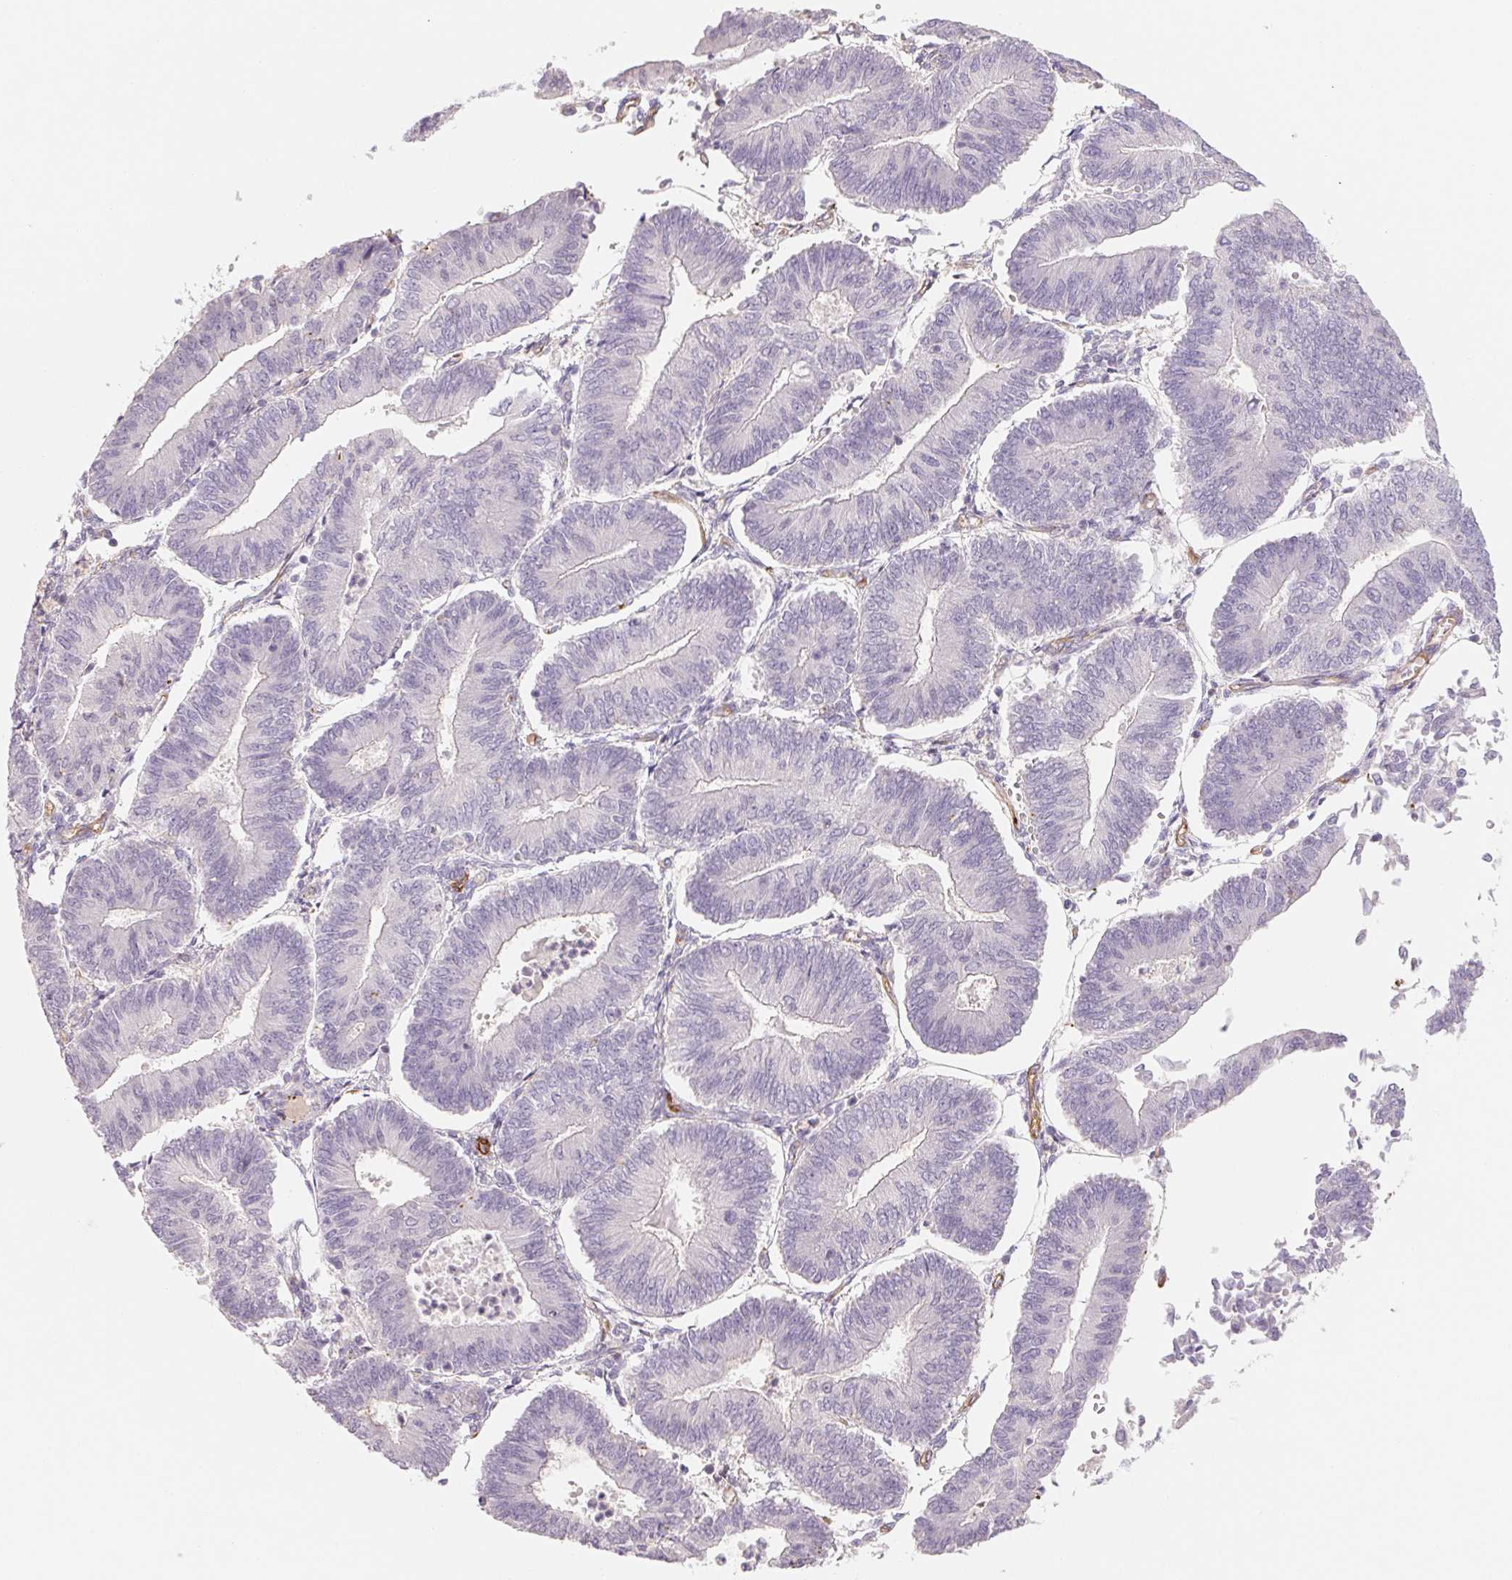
{"staining": {"intensity": "negative", "quantity": "none", "location": "none"}, "tissue": "endometrial cancer", "cell_type": "Tumor cells", "image_type": "cancer", "snomed": [{"axis": "morphology", "description": "Adenocarcinoma, NOS"}, {"axis": "topography", "description": "Endometrium"}], "caption": "This is an immunohistochemistry (IHC) micrograph of adenocarcinoma (endometrial). There is no expression in tumor cells.", "gene": "ANKRD13B", "patient": {"sex": "female", "age": 65}}